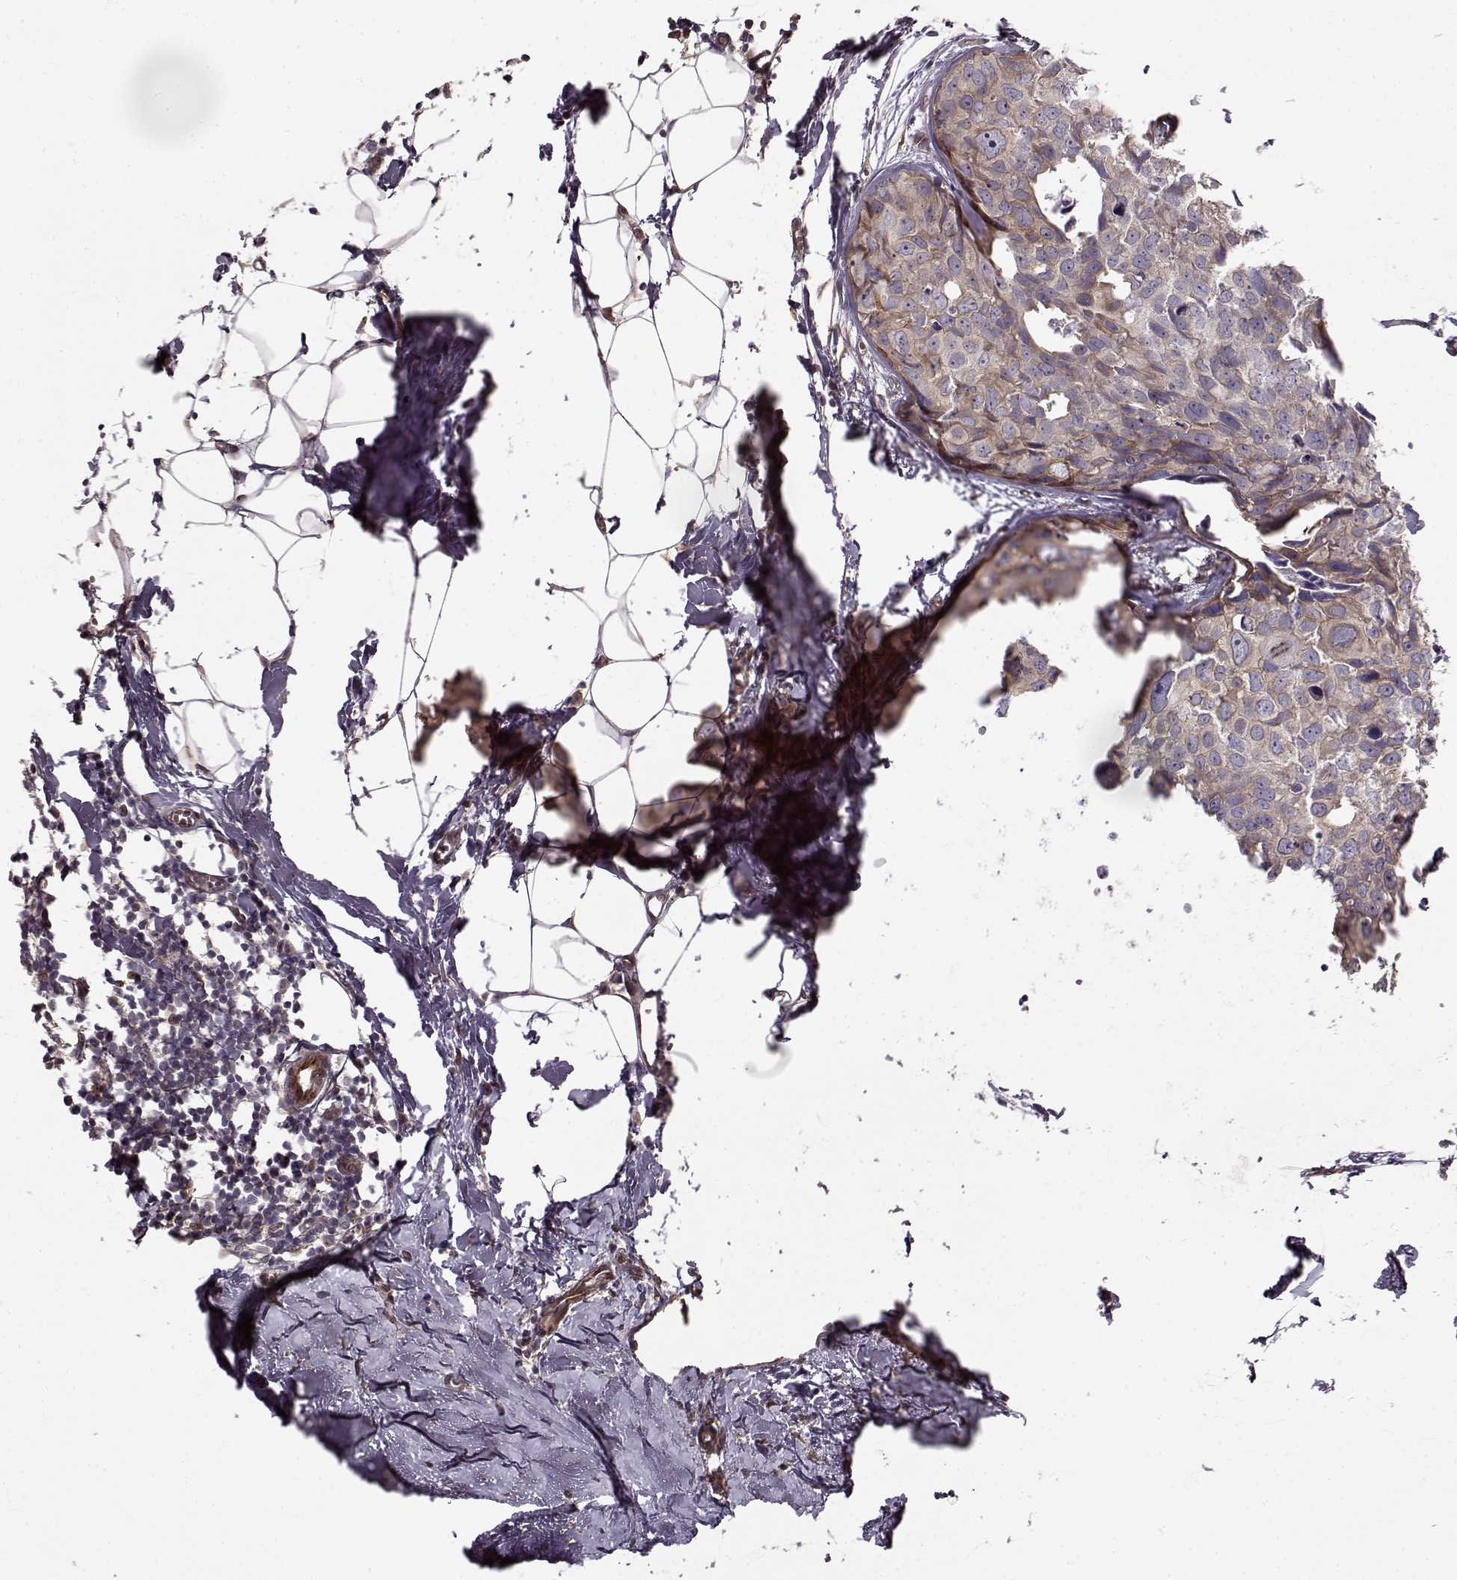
{"staining": {"intensity": "weak", "quantity": "25%-75%", "location": "cytoplasmic/membranous"}, "tissue": "breast cancer", "cell_type": "Tumor cells", "image_type": "cancer", "snomed": [{"axis": "morphology", "description": "Duct carcinoma"}, {"axis": "topography", "description": "Breast"}], "caption": "Immunohistochemistry (DAB) staining of infiltrating ductal carcinoma (breast) reveals weak cytoplasmic/membranous protein expression in about 25%-75% of tumor cells.", "gene": "MTR", "patient": {"sex": "female", "age": 38}}